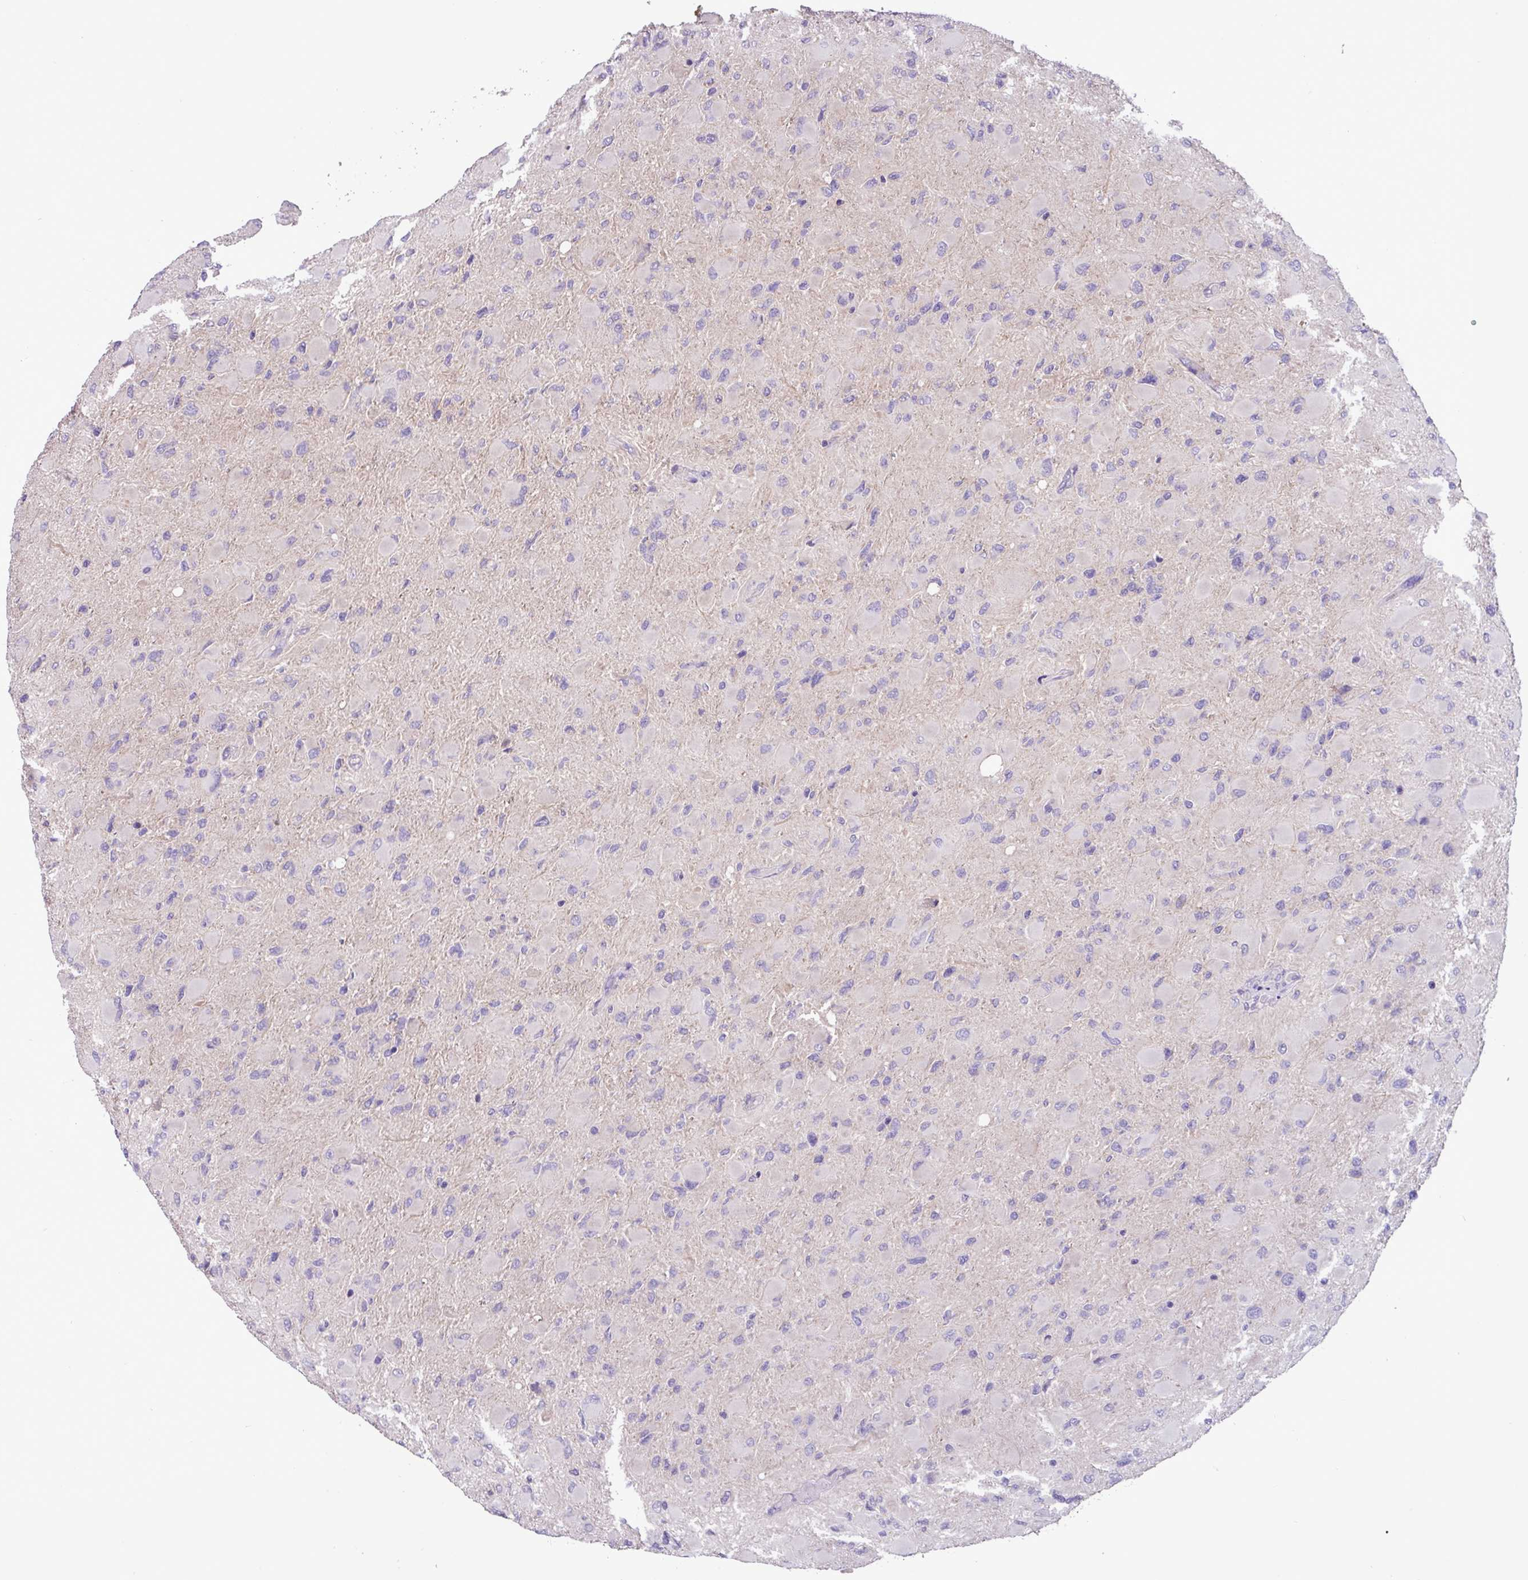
{"staining": {"intensity": "negative", "quantity": "none", "location": "none"}, "tissue": "glioma", "cell_type": "Tumor cells", "image_type": "cancer", "snomed": [{"axis": "morphology", "description": "Glioma, malignant, High grade"}, {"axis": "topography", "description": "Cerebral cortex"}], "caption": "An immunohistochemistry micrograph of malignant glioma (high-grade) is shown. There is no staining in tumor cells of malignant glioma (high-grade).", "gene": "PAX8", "patient": {"sex": "female", "age": 36}}